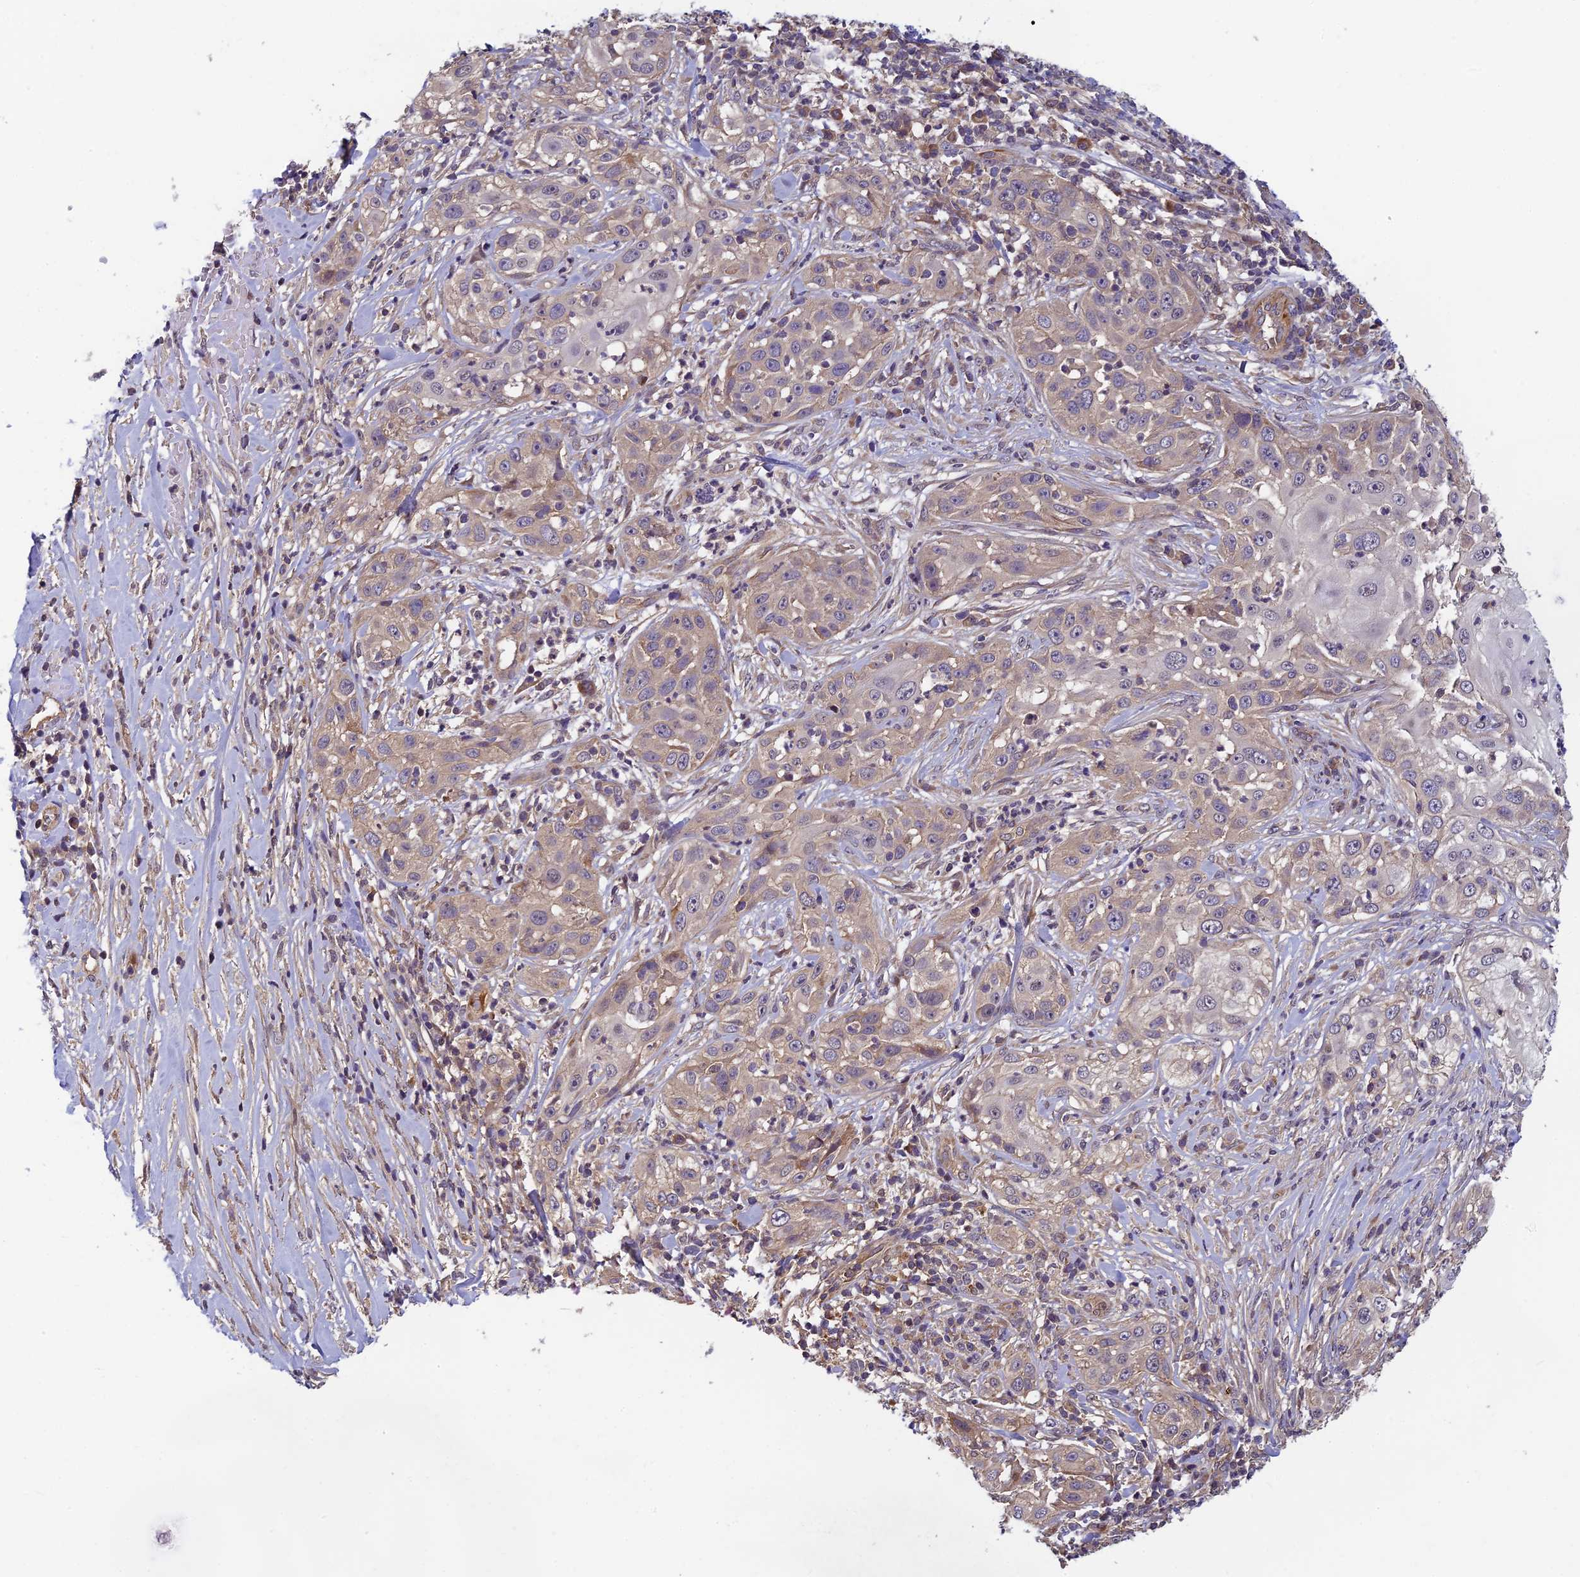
{"staining": {"intensity": "weak", "quantity": "<25%", "location": "cytoplasmic/membranous"}, "tissue": "skin cancer", "cell_type": "Tumor cells", "image_type": "cancer", "snomed": [{"axis": "morphology", "description": "Squamous cell carcinoma, NOS"}, {"axis": "topography", "description": "Skin"}], "caption": "This is an immunohistochemistry (IHC) image of squamous cell carcinoma (skin). There is no staining in tumor cells.", "gene": "PIKFYVE", "patient": {"sex": "female", "age": 44}}